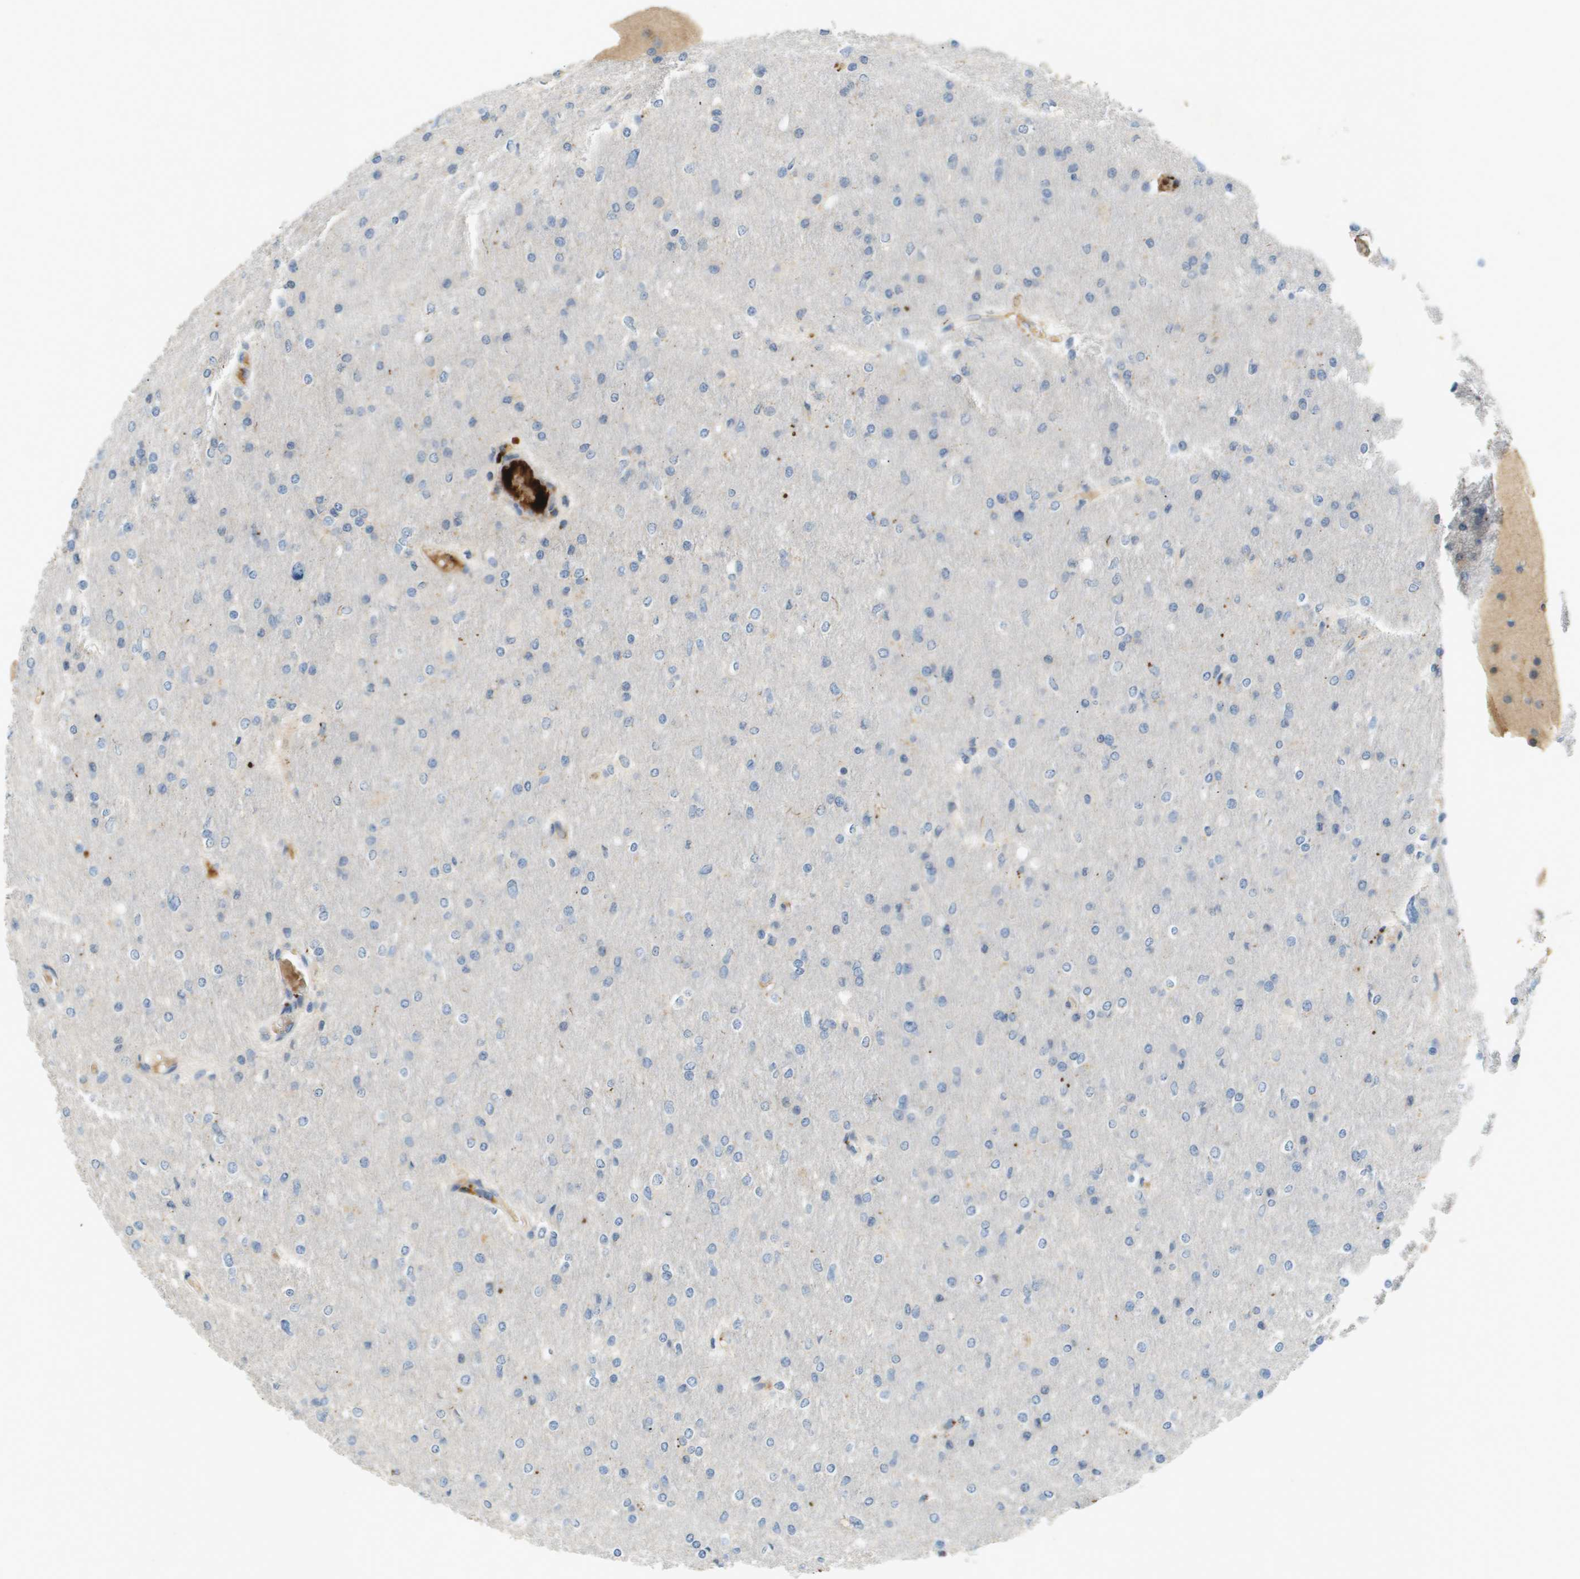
{"staining": {"intensity": "negative", "quantity": "none", "location": "none"}, "tissue": "glioma", "cell_type": "Tumor cells", "image_type": "cancer", "snomed": [{"axis": "morphology", "description": "Glioma, malignant, High grade"}, {"axis": "topography", "description": "Cerebral cortex"}], "caption": "Tumor cells are negative for protein expression in human glioma.", "gene": "VTN", "patient": {"sex": "female", "age": 36}}